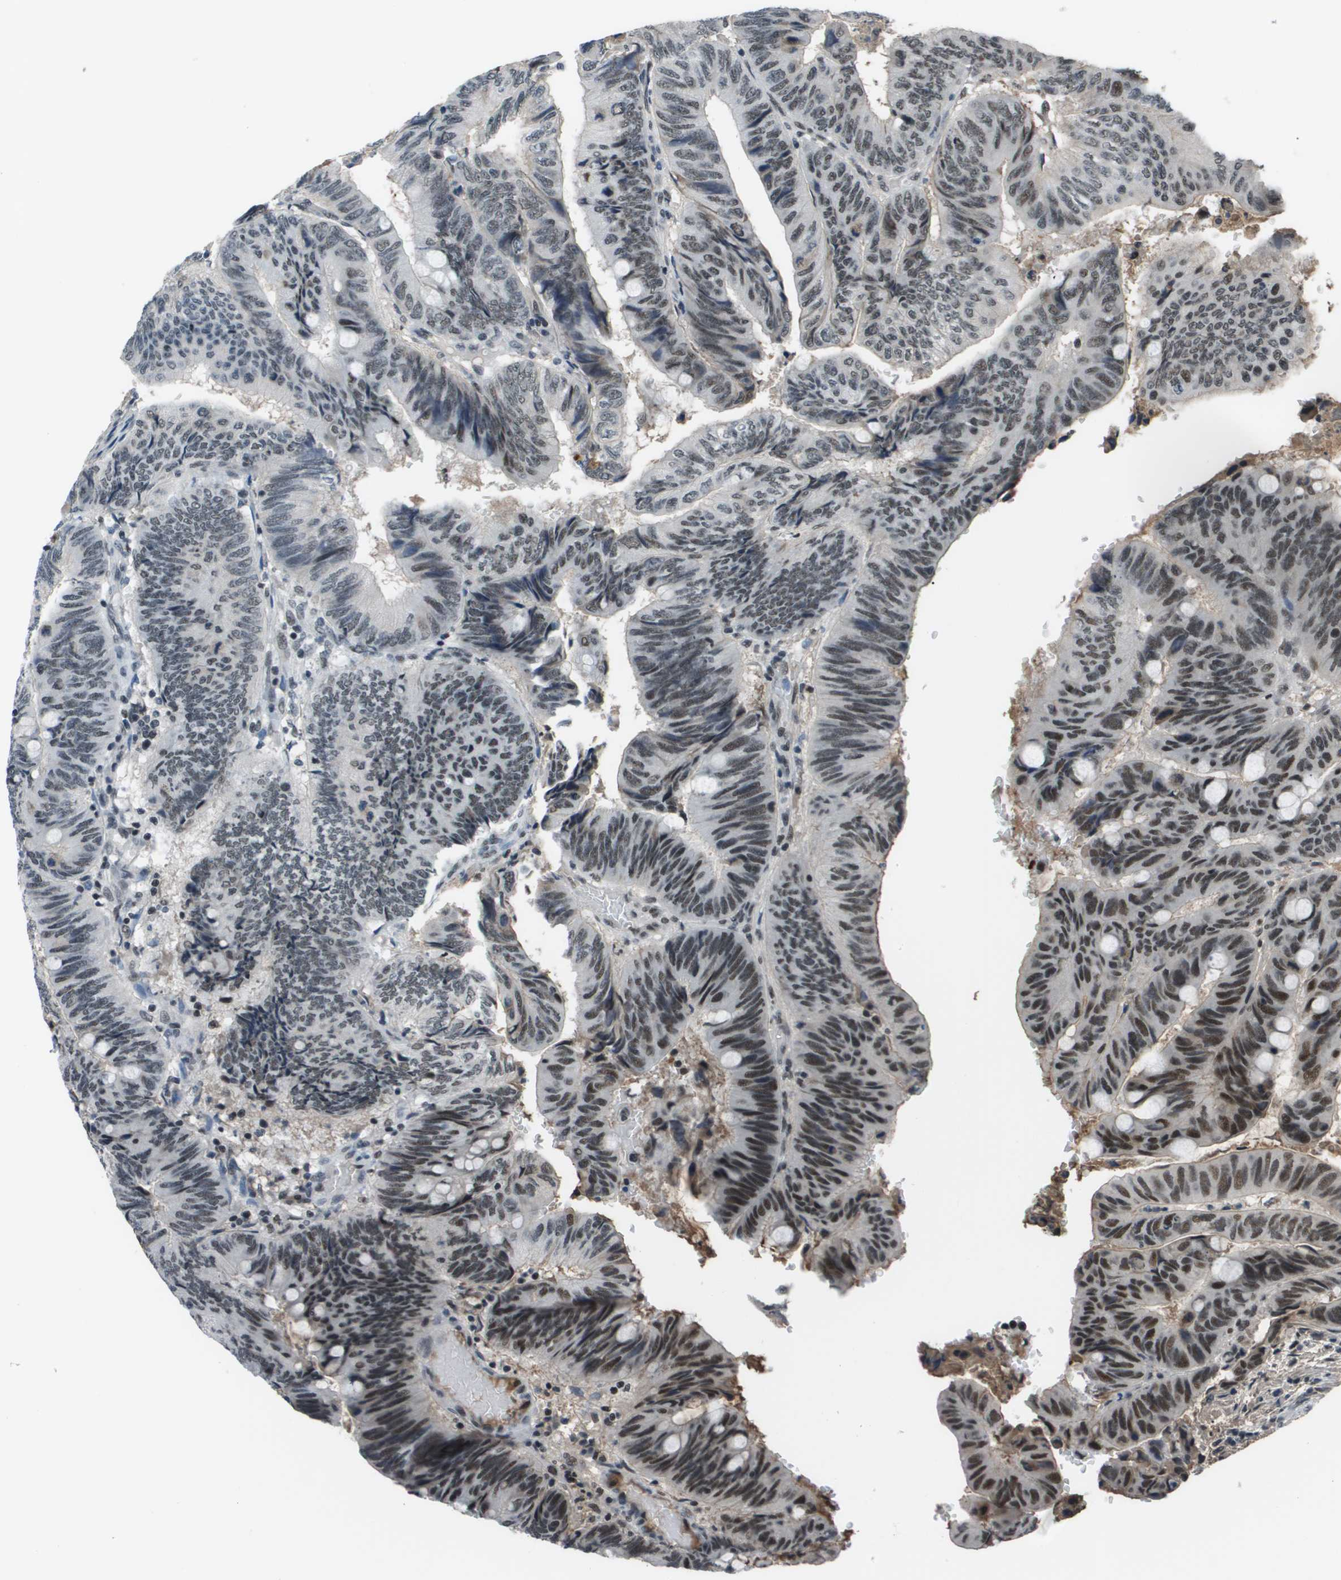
{"staining": {"intensity": "strong", "quantity": "25%-75%", "location": "nuclear"}, "tissue": "colorectal cancer", "cell_type": "Tumor cells", "image_type": "cancer", "snomed": [{"axis": "morphology", "description": "Normal tissue, NOS"}, {"axis": "morphology", "description": "Adenocarcinoma, NOS"}, {"axis": "topography", "description": "Rectum"}, {"axis": "topography", "description": "Peripheral nerve tissue"}], "caption": "Human colorectal cancer stained with a brown dye demonstrates strong nuclear positive expression in about 25%-75% of tumor cells.", "gene": "THRAP3", "patient": {"sex": "male", "age": 92}}